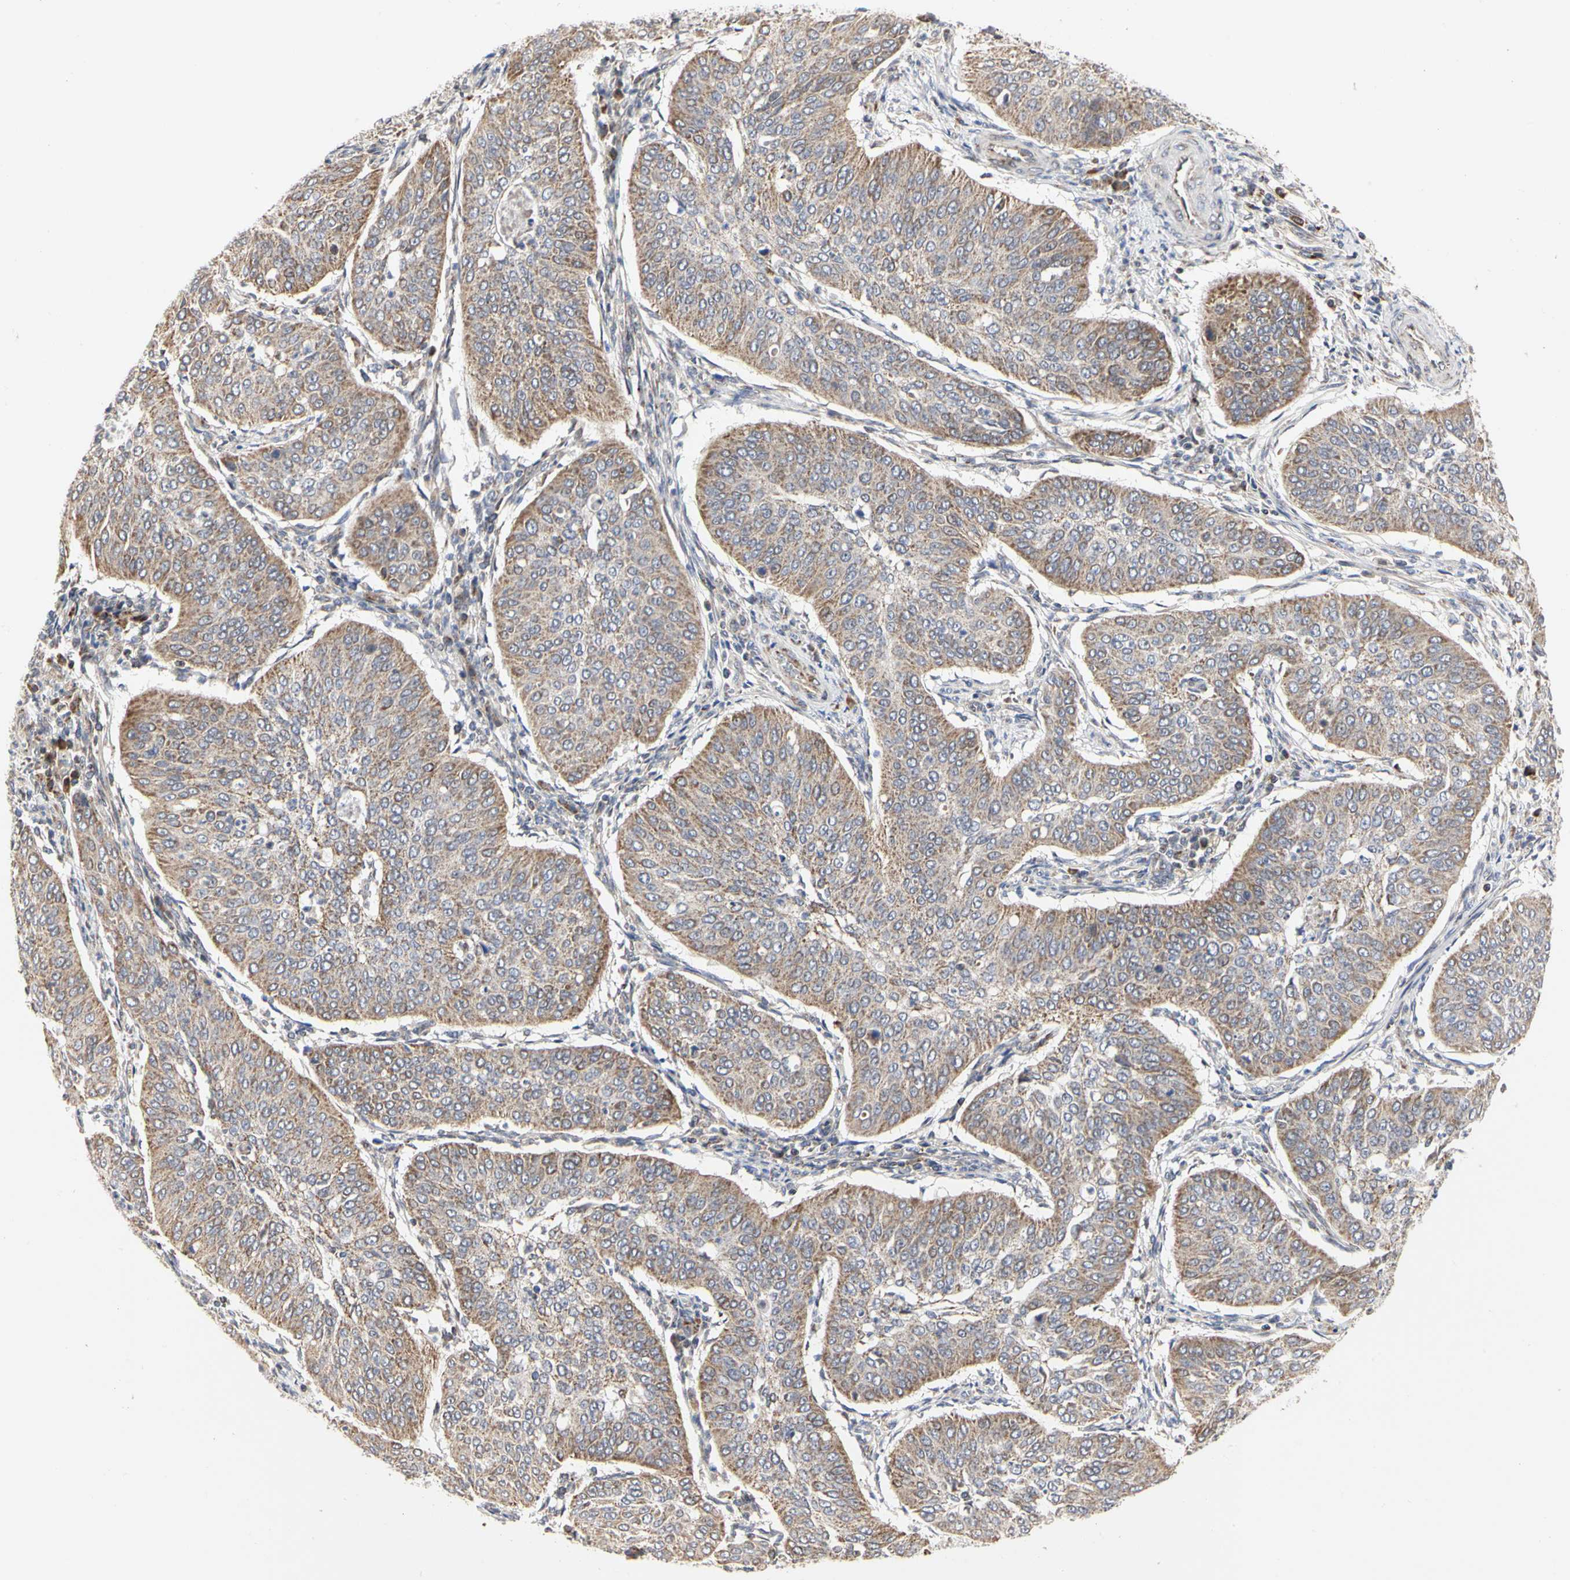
{"staining": {"intensity": "moderate", "quantity": ">75%", "location": "cytoplasmic/membranous"}, "tissue": "cervical cancer", "cell_type": "Tumor cells", "image_type": "cancer", "snomed": [{"axis": "morphology", "description": "Normal tissue, NOS"}, {"axis": "morphology", "description": "Squamous cell carcinoma, NOS"}, {"axis": "topography", "description": "Cervix"}], "caption": "Squamous cell carcinoma (cervical) was stained to show a protein in brown. There is medium levels of moderate cytoplasmic/membranous staining in about >75% of tumor cells. The protein is stained brown, and the nuclei are stained in blue (DAB (3,3'-diaminobenzidine) IHC with brightfield microscopy, high magnification).", "gene": "TSKU", "patient": {"sex": "female", "age": 39}}